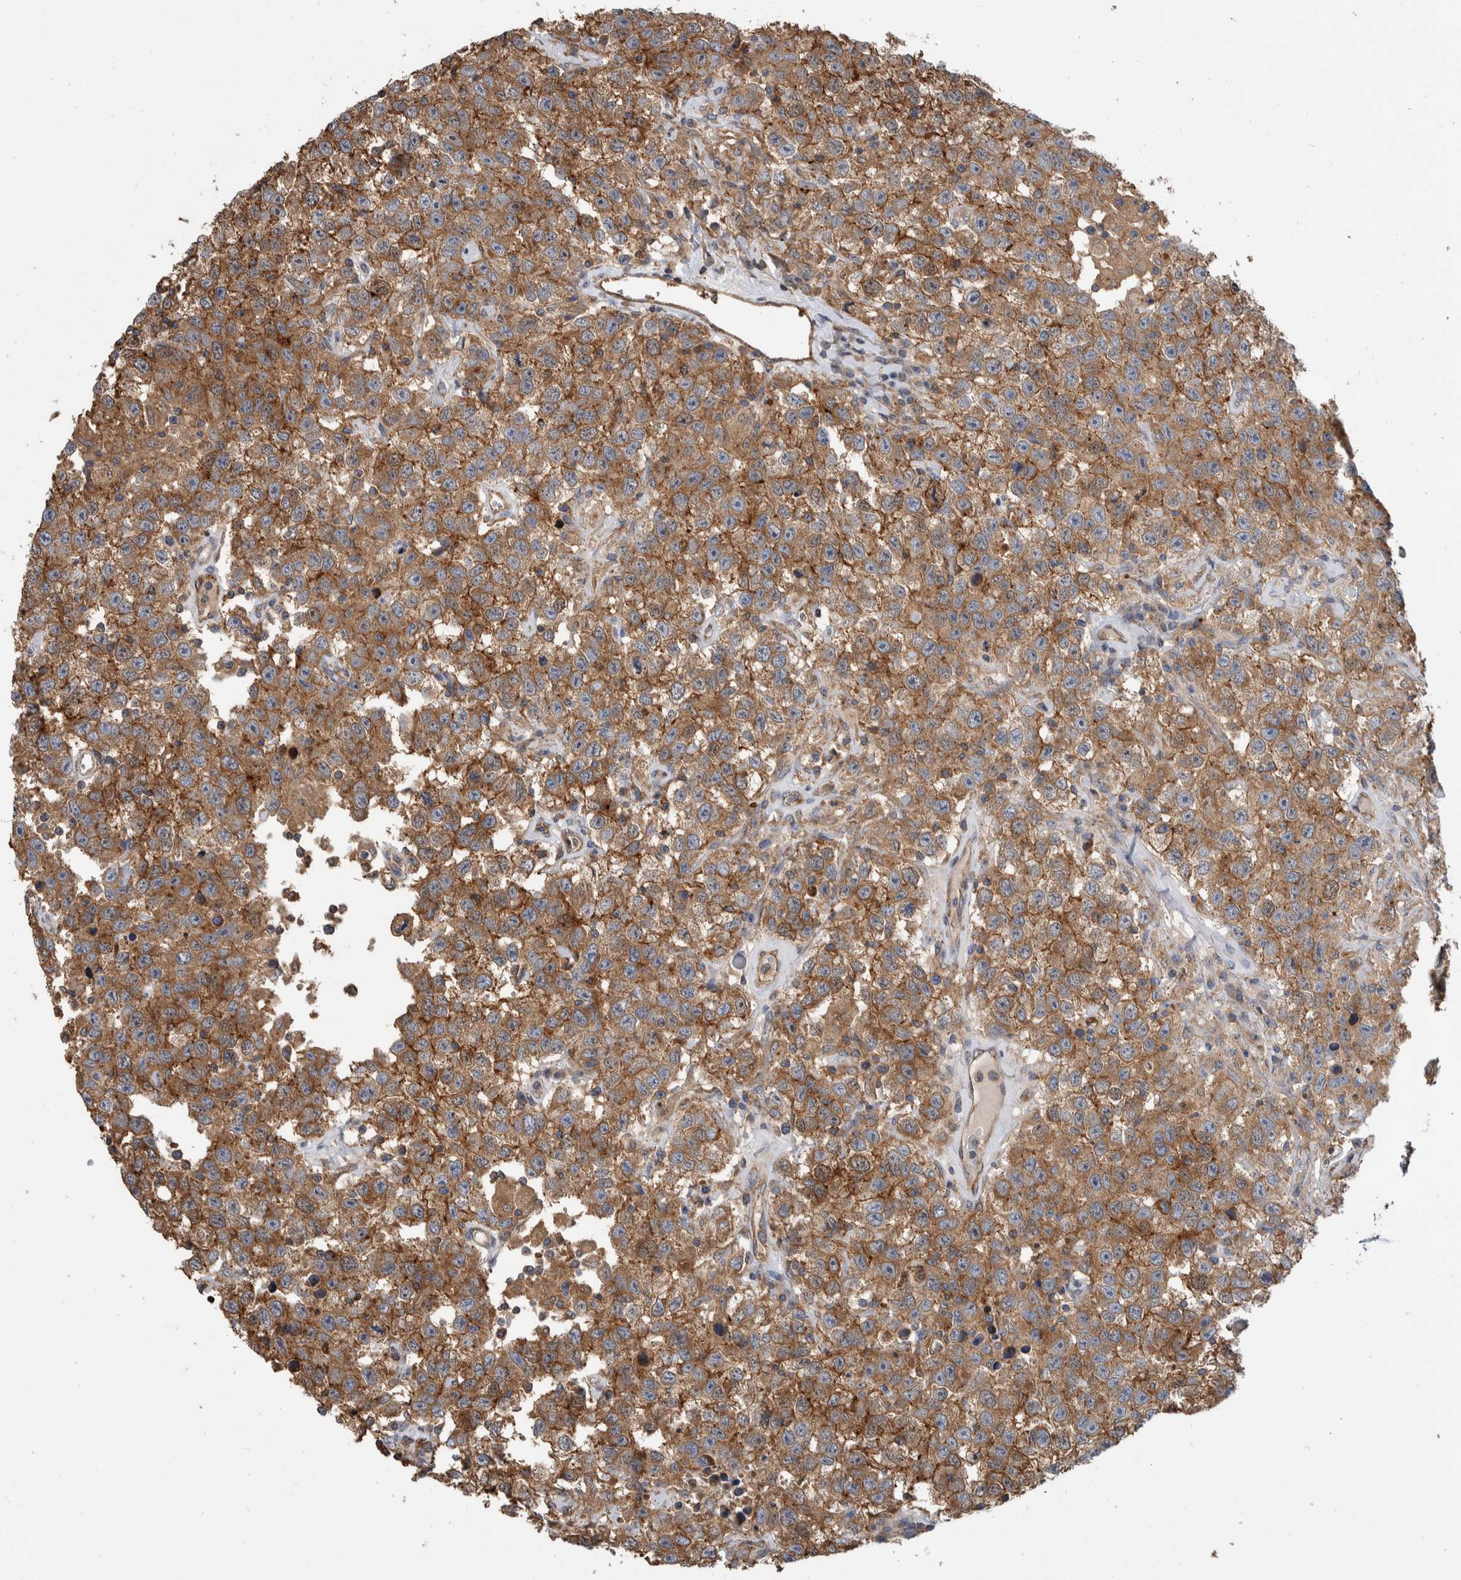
{"staining": {"intensity": "moderate", "quantity": ">75%", "location": "cytoplasmic/membranous"}, "tissue": "testis cancer", "cell_type": "Tumor cells", "image_type": "cancer", "snomed": [{"axis": "morphology", "description": "Seminoma, NOS"}, {"axis": "topography", "description": "Testis"}], "caption": "A medium amount of moderate cytoplasmic/membranous positivity is appreciated in about >75% of tumor cells in seminoma (testis) tissue. The staining was performed using DAB, with brown indicating positive protein expression. Nuclei are stained blue with hematoxylin.", "gene": "SDCBP", "patient": {"sex": "male", "age": 41}}